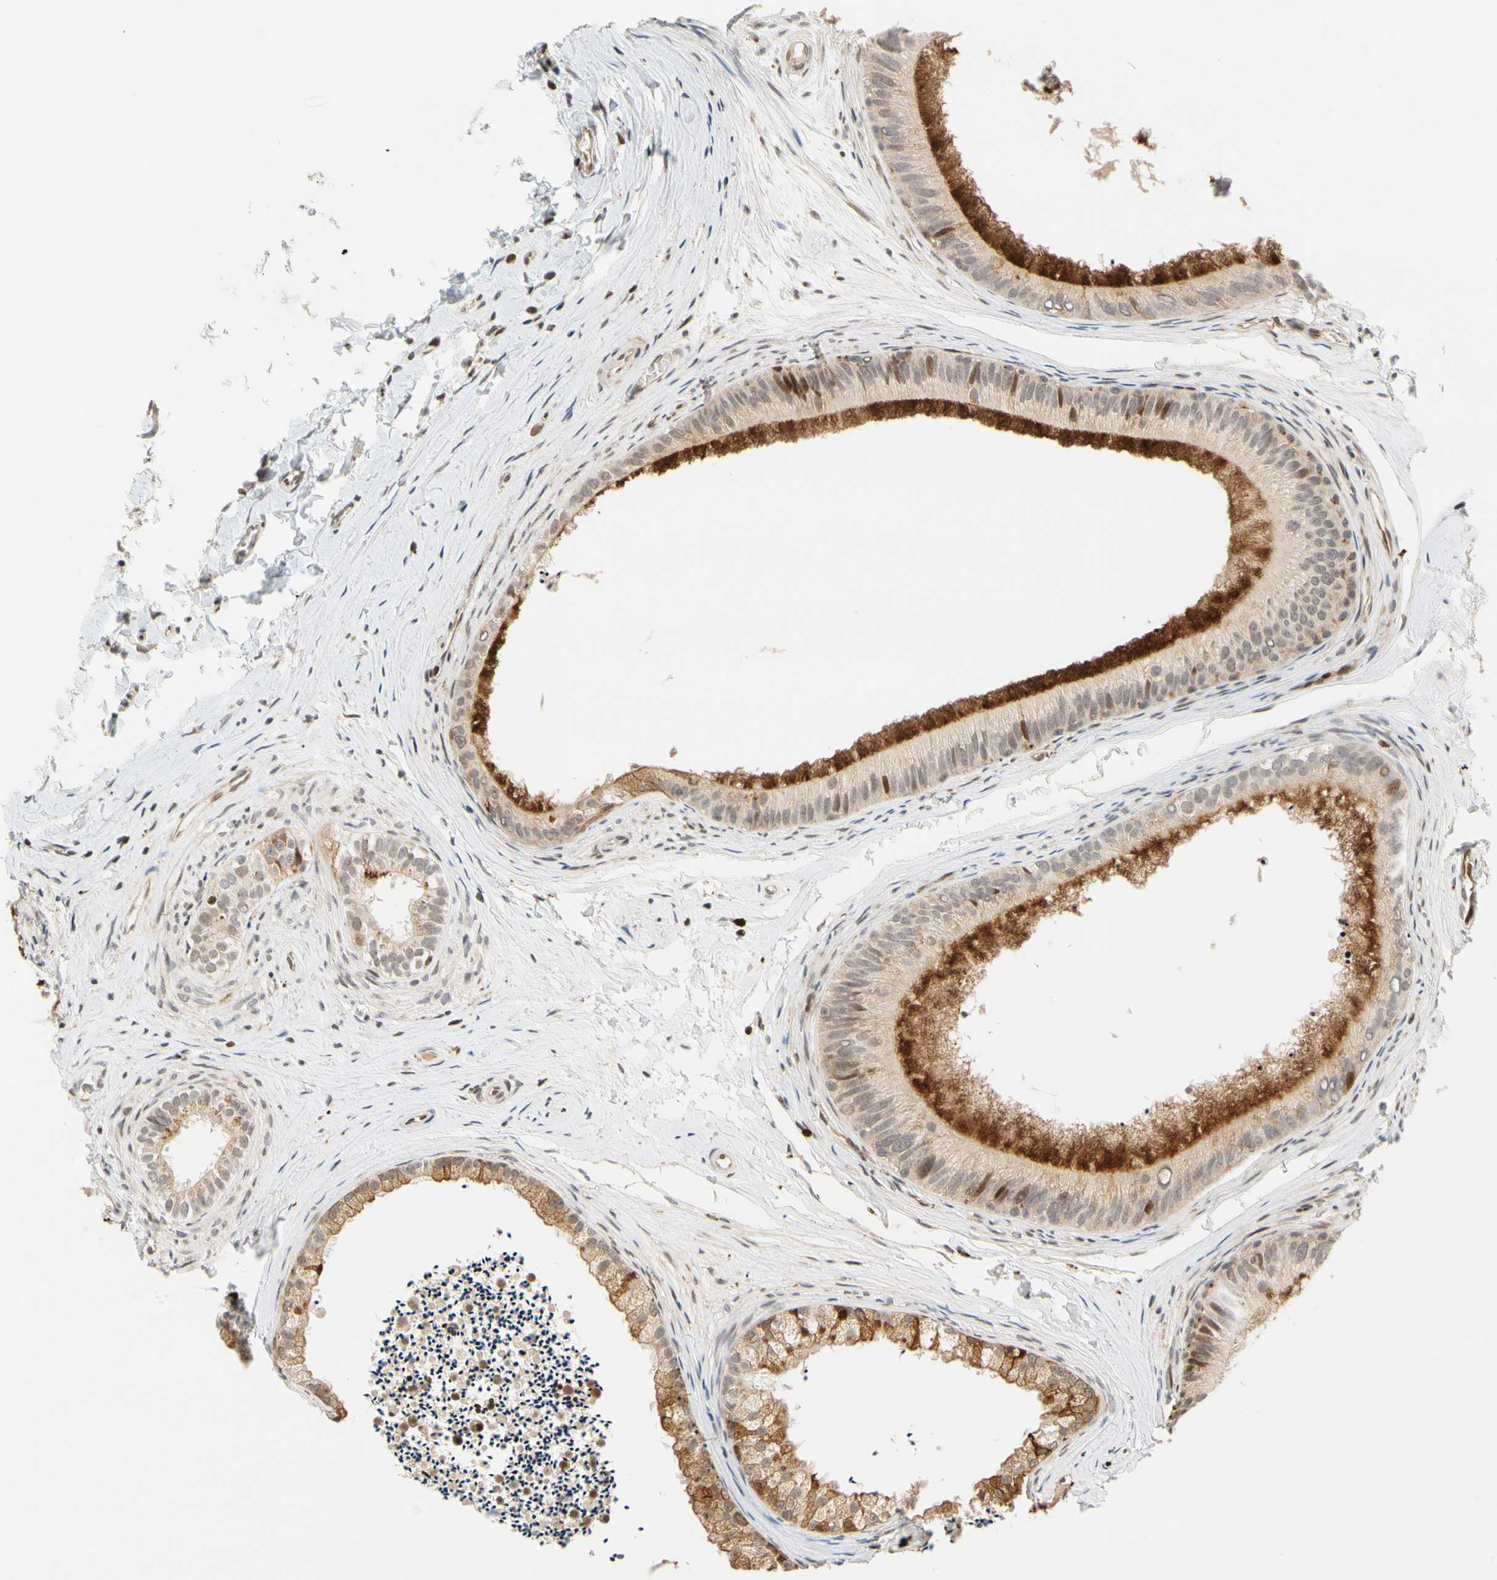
{"staining": {"intensity": "strong", "quantity": ">75%", "location": "cytoplasmic/membranous"}, "tissue": "epididymis", "cell_type": "Glandular cells", "image_type": "normal", "snomed": [{"axis": "morphology", "description": "Normal tissue, NOS"}, {"axis": "topography", "description": "Epididymis"}], "caption": "Protein staining of unremarkable epididymis reveals strong cytoplasmic/membranous positivity in approximately >75% of glandular cells.", "gene": "CDK7", "patient": {"sex": "male", "age": 56}}